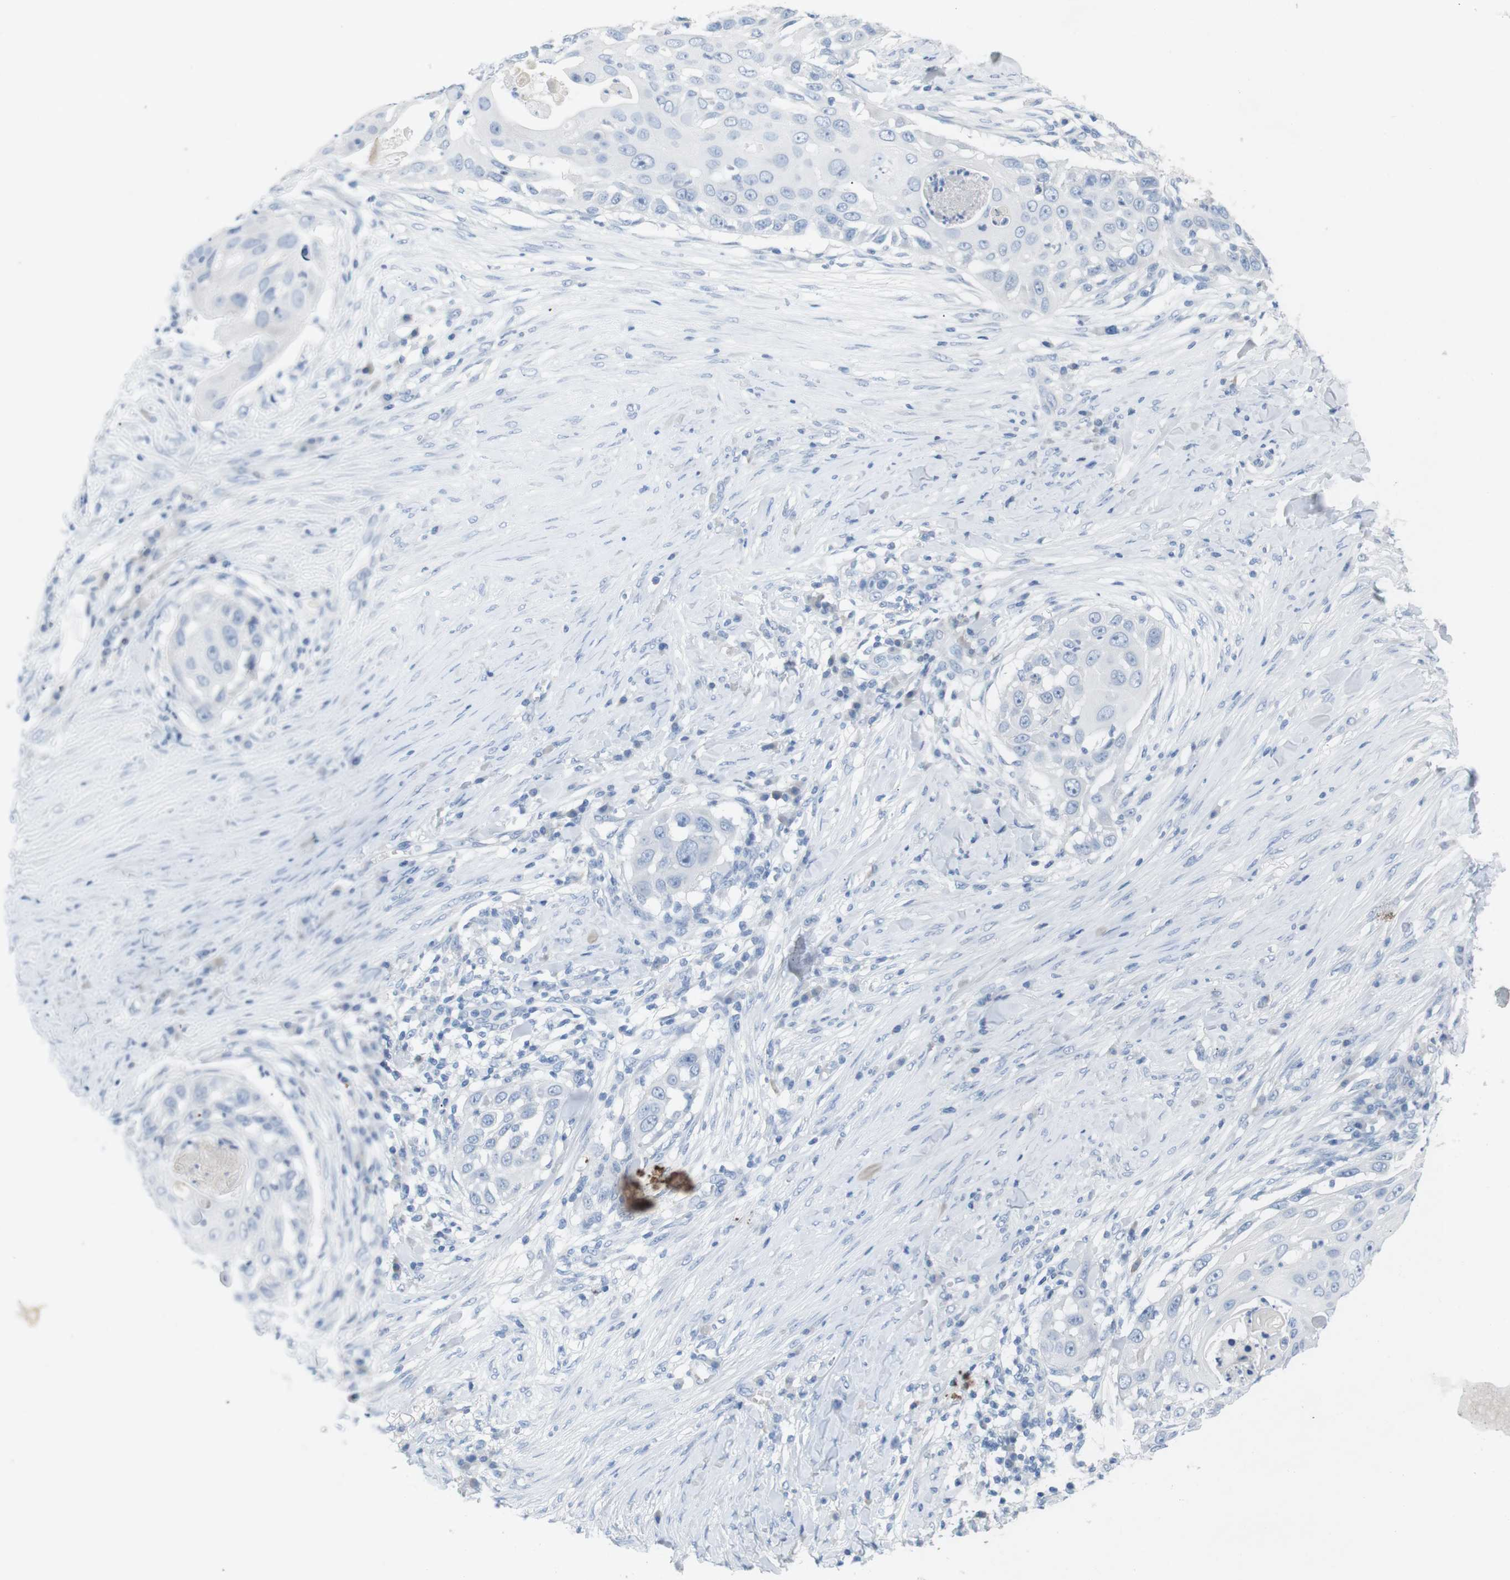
{"staining": {"intensity": "negative", "quantity": "none", "location": "none"}, "tissue": "skin cancer", "cell_type": "Tumor cells", "image_type": "cancer", "snomed": [{"axis": "morphology", "description": "Squamous cell carcinoma, NOS"}, {"axis": "topography", "description": "Skin"}], "caption": "Immunohistochemical staining of squamous cell carcinoma (skin) shows no significant expression in tumor cells. (DAB (3,3'-diaminobenzidine) immunohistochemistry (IHC) with hematoxylin counter stain).", "gene": "HBG2", "patient": {"sex": "female", "age": 44}}